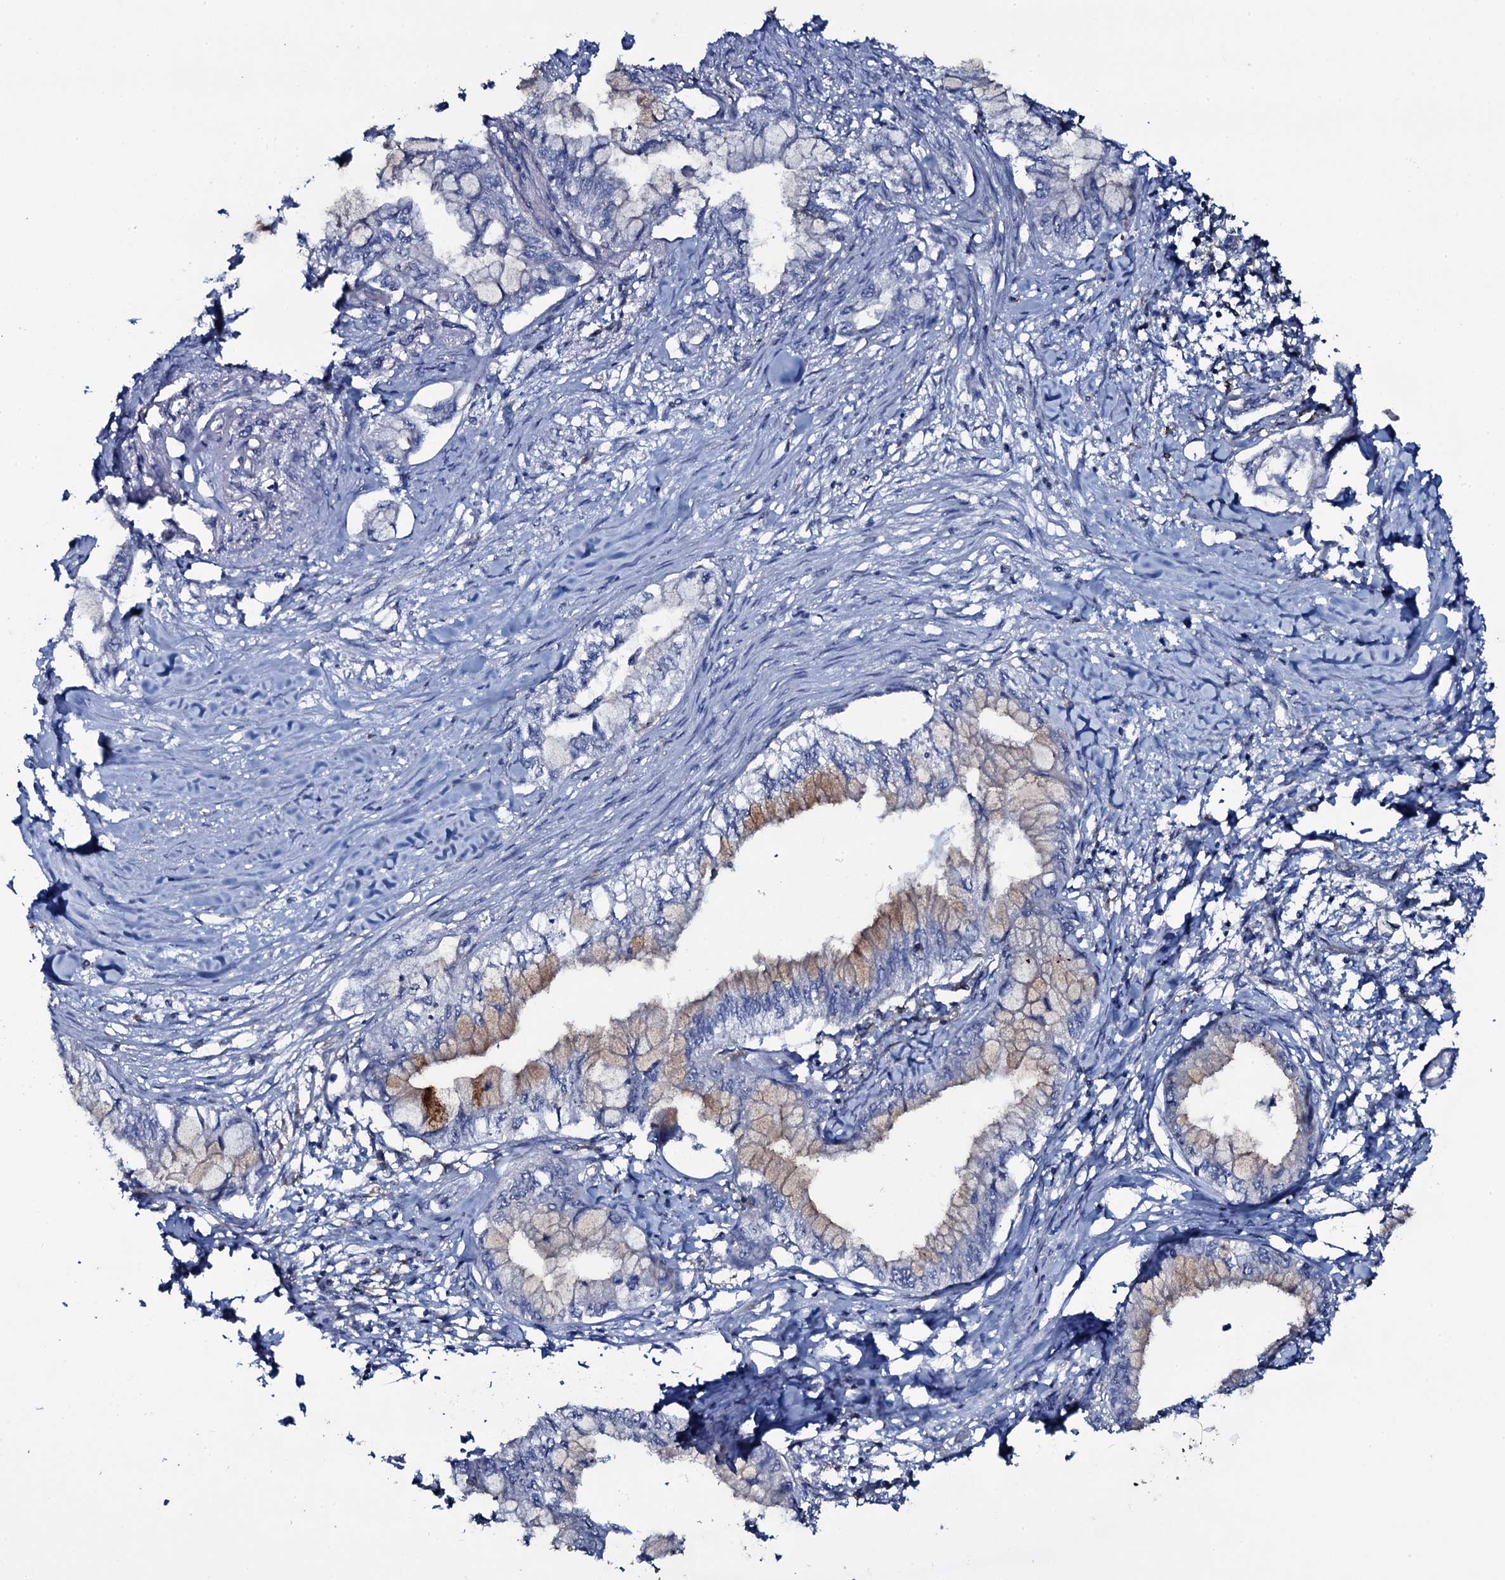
{"staining": {"intensity": "weak", "quantity": "<25%", "location": "cytoplasmic/membranous"}, "tissue": "pancreatic cancer", "cell_type": "Tumor cells", "image_type": "cancer", "snomed": [{"axis": "morphology", "description": "Adenocarcinoma, NOS"}, {"axis": "topography", "description": "Pancreas"}], "caption": "A histopathology image of human pancreatic cancer (adenocarcinoma) is negative for staining in tumor cells.", "gene": "SNAP23", "patient": {"sex": "male", "age": 48}}